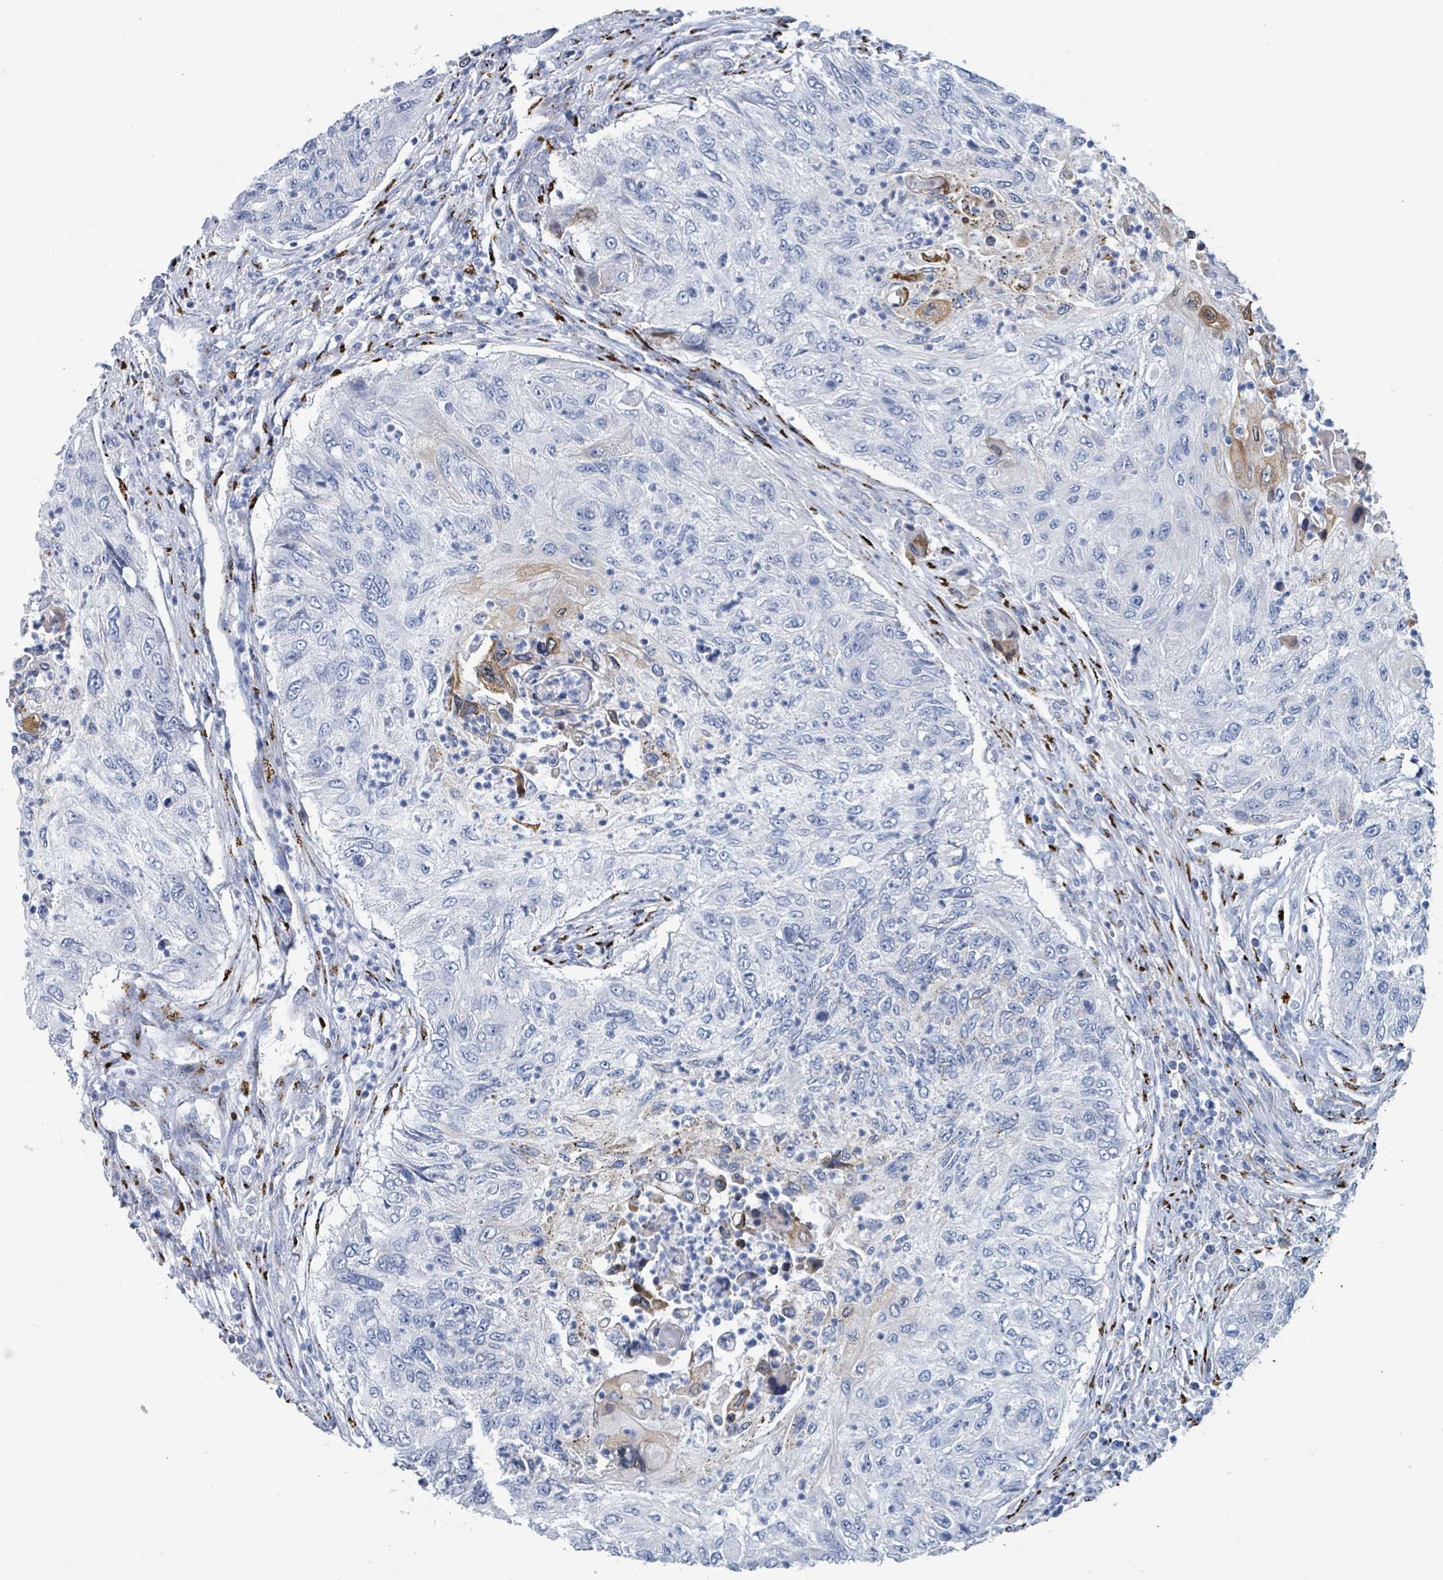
{"staining": {"intensity": "negative", "quantity": "none", "location": "none"}, "tissue": "urothelial cancer", "cell_type": "Tumor cells", "image_type": "cancer", "snomed": [{"axis": "morphology", "description": "Urothelial carcinoma, High grade"}, {"axis": "topography", "description": "Urinary bladder"}], "caption": "Immunohistochemistry (IHC) micrograph of neoplastic tissue: urothelial cancer stained with DAB (3,3'-diaminobenzidine) exhibits no significant protein expression in tumor cells. (Brightfield microscopy of DAB IHC at high magnification).", "gene": "DCAF5", "patient": {"sex": "female", "age": 60}}